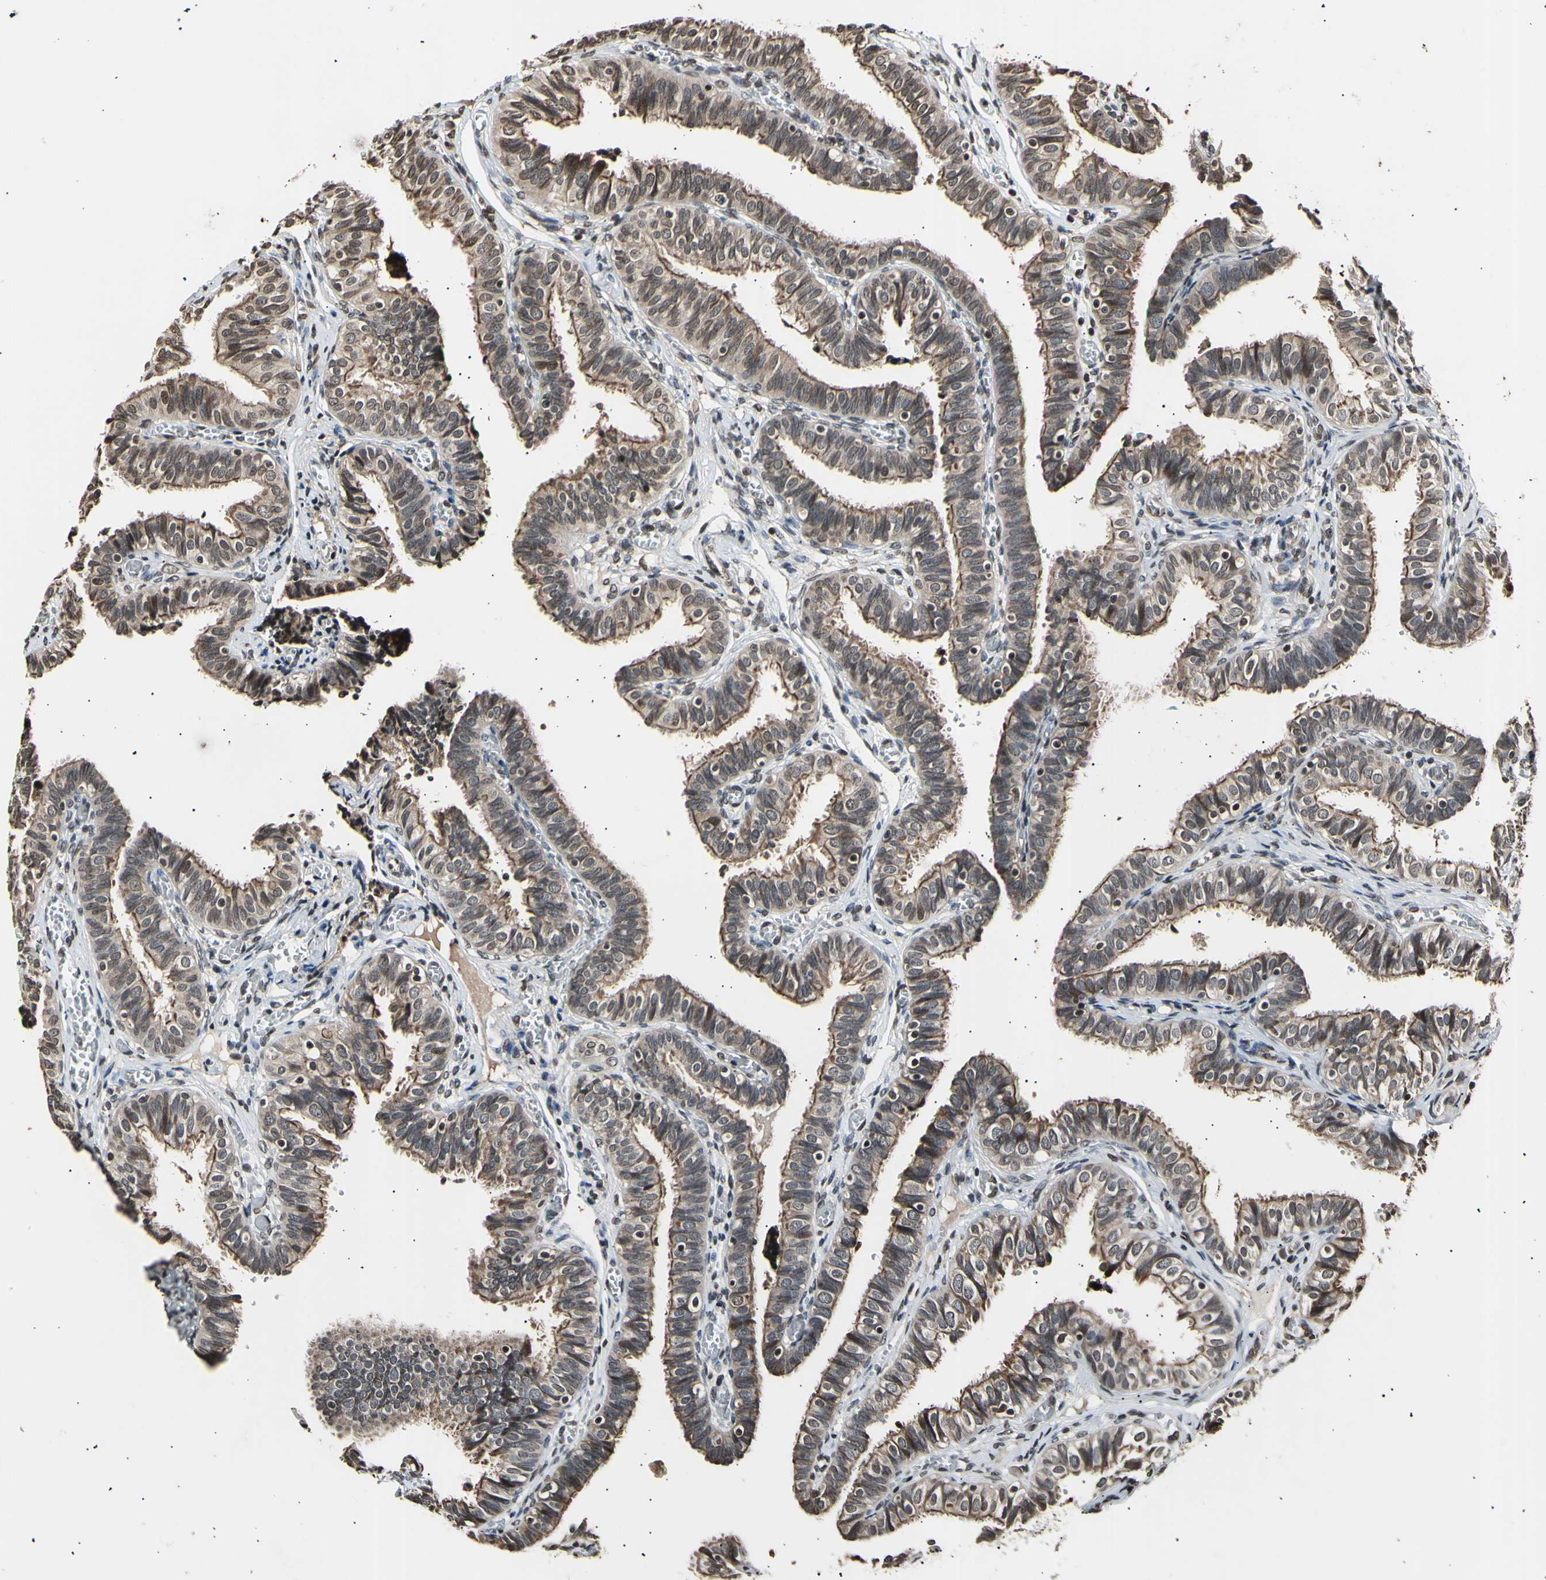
{"staining": {"intensity": "moderate", "quantity": ">75%", "location": "cytoplasmic/membranous,nuclear"}, "tissue": "fallopian tube", "cell_type": "Glandular cells", "image_type": "normal", "snomed": [{"axis": "morphology", "description": "Normal tissue, NOS"}, {"axis": "topography", "description": "Fallopian tube"}], "caption": "Immunohistochemistry staining of normal fallopian tube, which exhibits medium levels of moderate cytoplasmic/membranous,nuclear positivity in about >75% of glandular cells indicating moderate cytoplasmic/membranous,nuclear protein expression. The staining was performed using DAB (3,3'-diaminobenzidine) (brown) for protein detection and nuclei were counterstained in hematoxylin (blue).", "gene": "ANAPC7", "patient": {"sex": "female", "age": 46}}